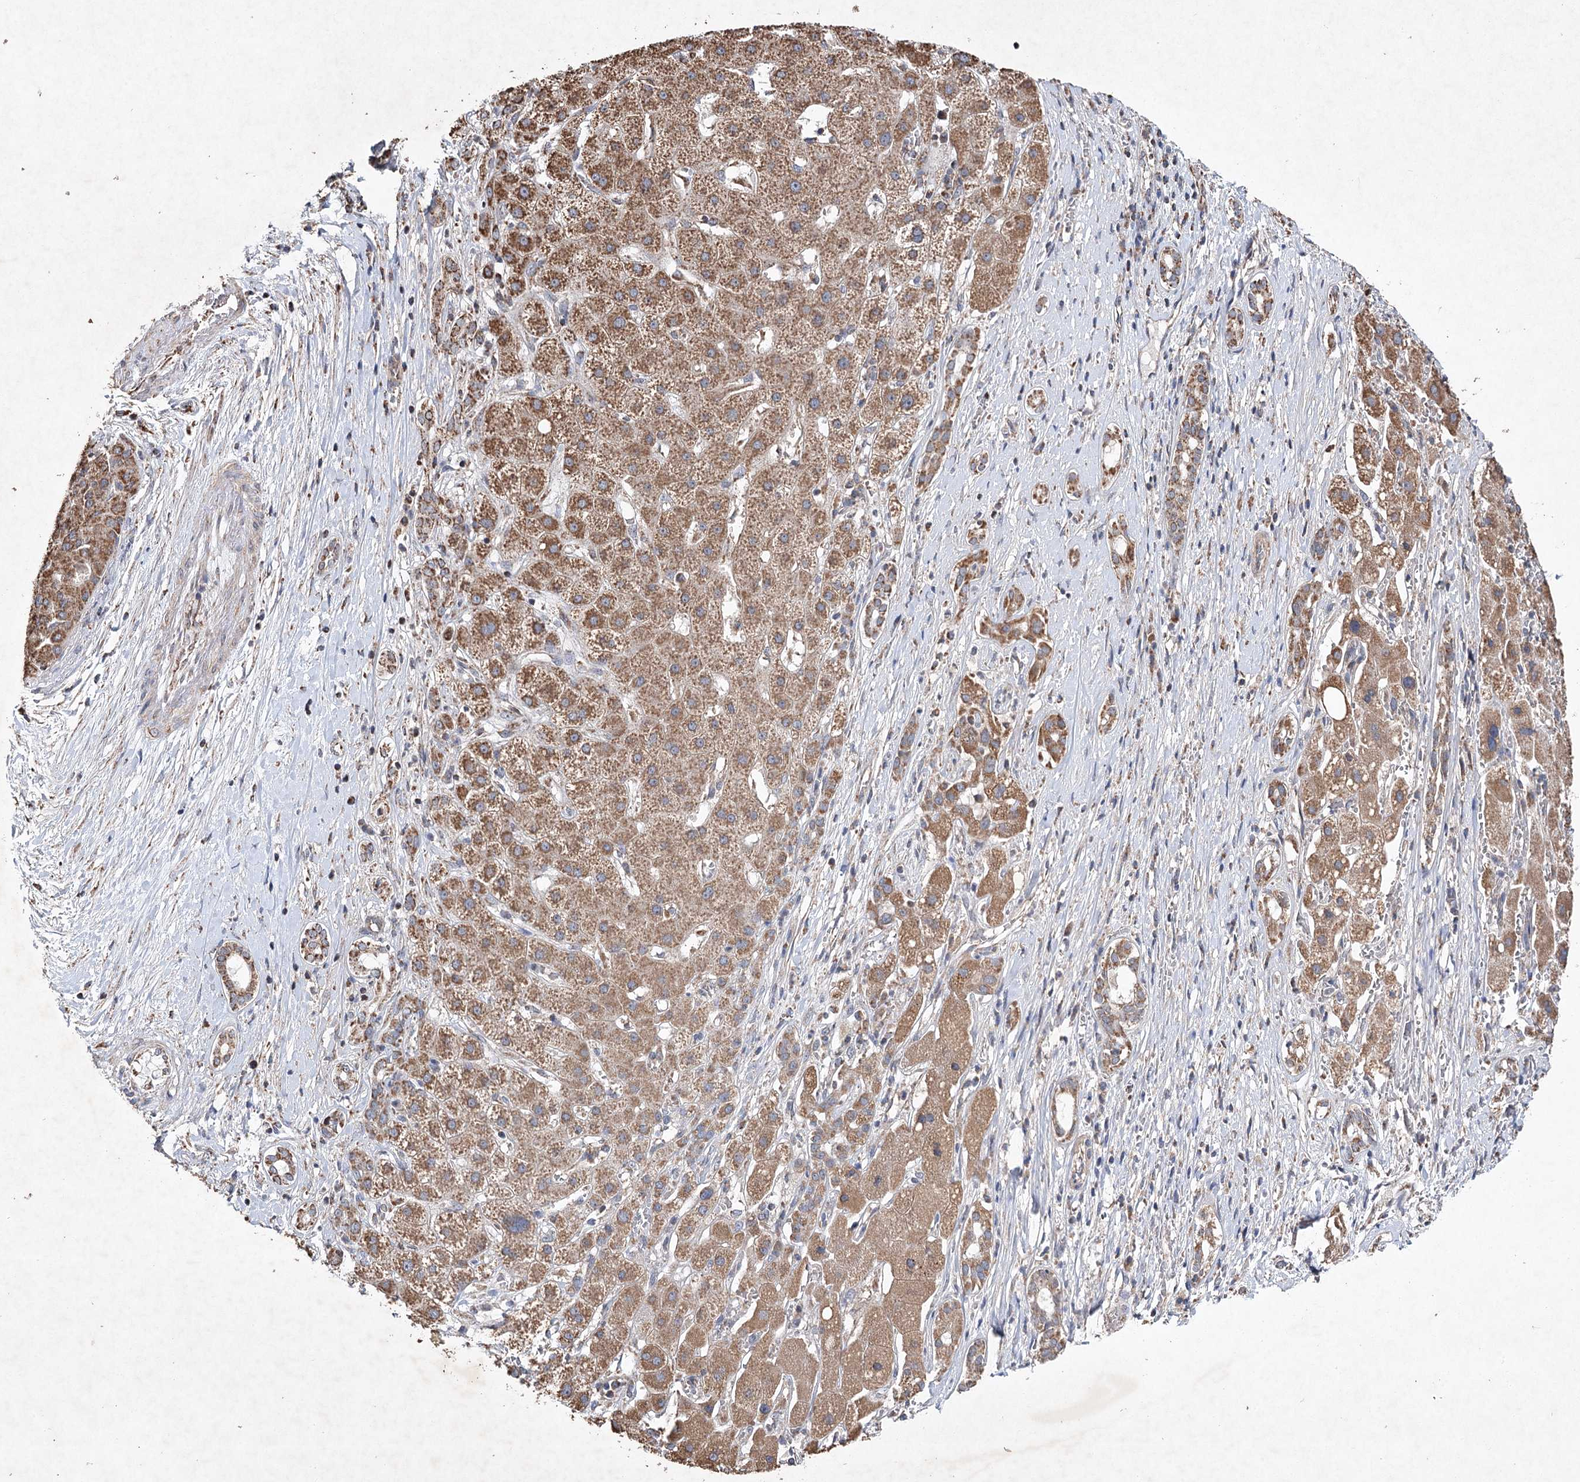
{"staining": {"intensity": "moderate", "quantity": ">75%", "location": "cytoplasmic/membranous"}, "tissue": "liver cancer", "cell_type": "Tumor cells", "image_type": "cancer", "snomed": [{"axis": "morphology", "description": "Carcinoma, Hepatocellular, NOS"}, {"axis": "topography", "description": "Liver"}], "caption": "Protein staining of liver hepatocellular carcinoma tissue displays moderate cytoplasmic/membranous positivity in about >75% of tumor cells.", "gene": "PIK3CB", "patient": {"sex": "male", "age": 65}}